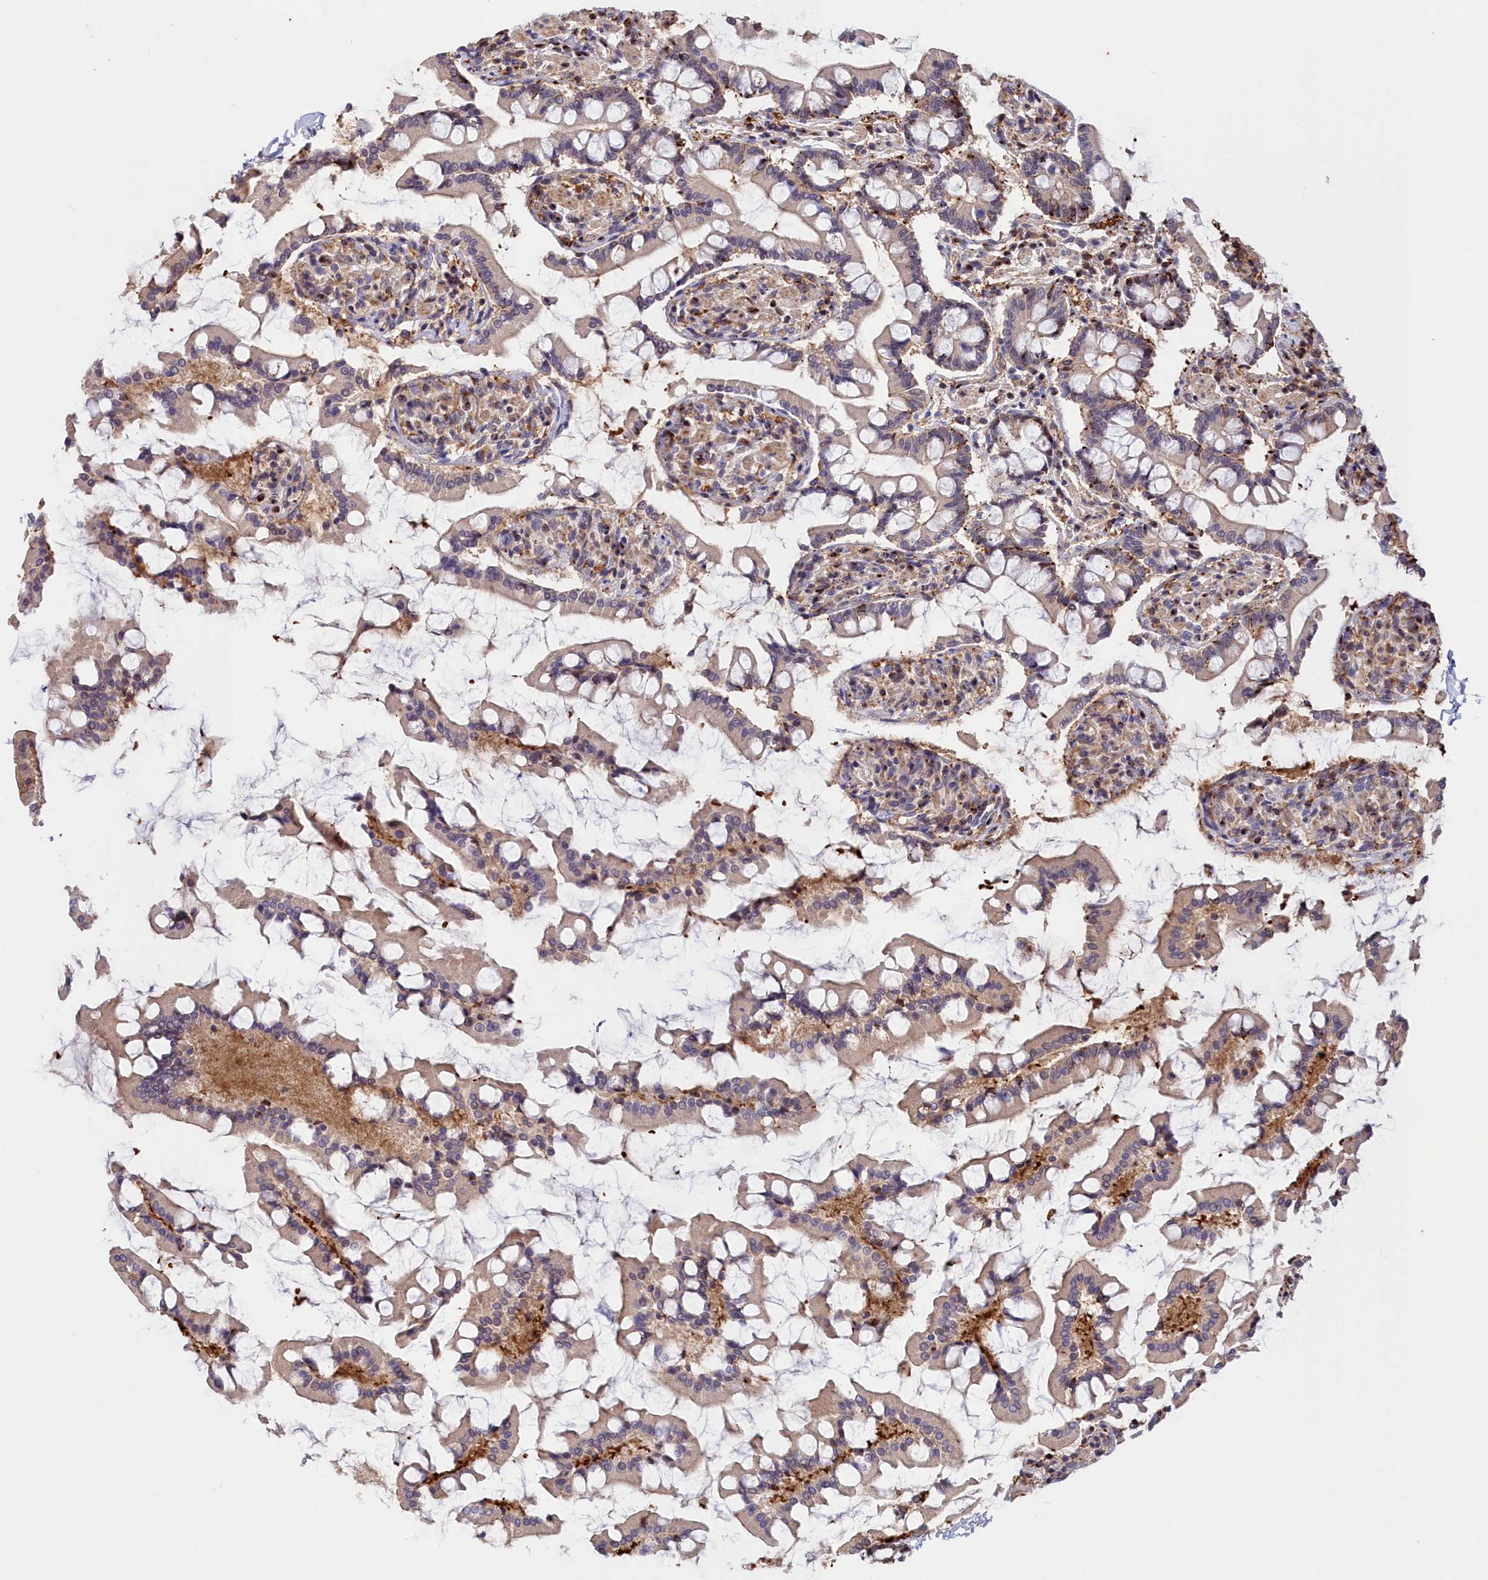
{"staining": {"intensity": "moderate", "quantity": "25%-75%", "location": "cytoplasmic/membranous"}, "tissue": "small intestine", "cell_type": "Glandular cells", "image_type": "normal", "snomed": [{"axis": "morphology", "description": "Normal tissue, NOS"}, {"axis": "topography", "description": "Small intestine"}], "caption": "IHC of normal human small intestine shows medium levels of moderate cytoplasmic/membranous positivity in approximately 25%-75% of glandular cells.", "gene": "NEURL4", "patient": {"sex": "male", "age": 41}}